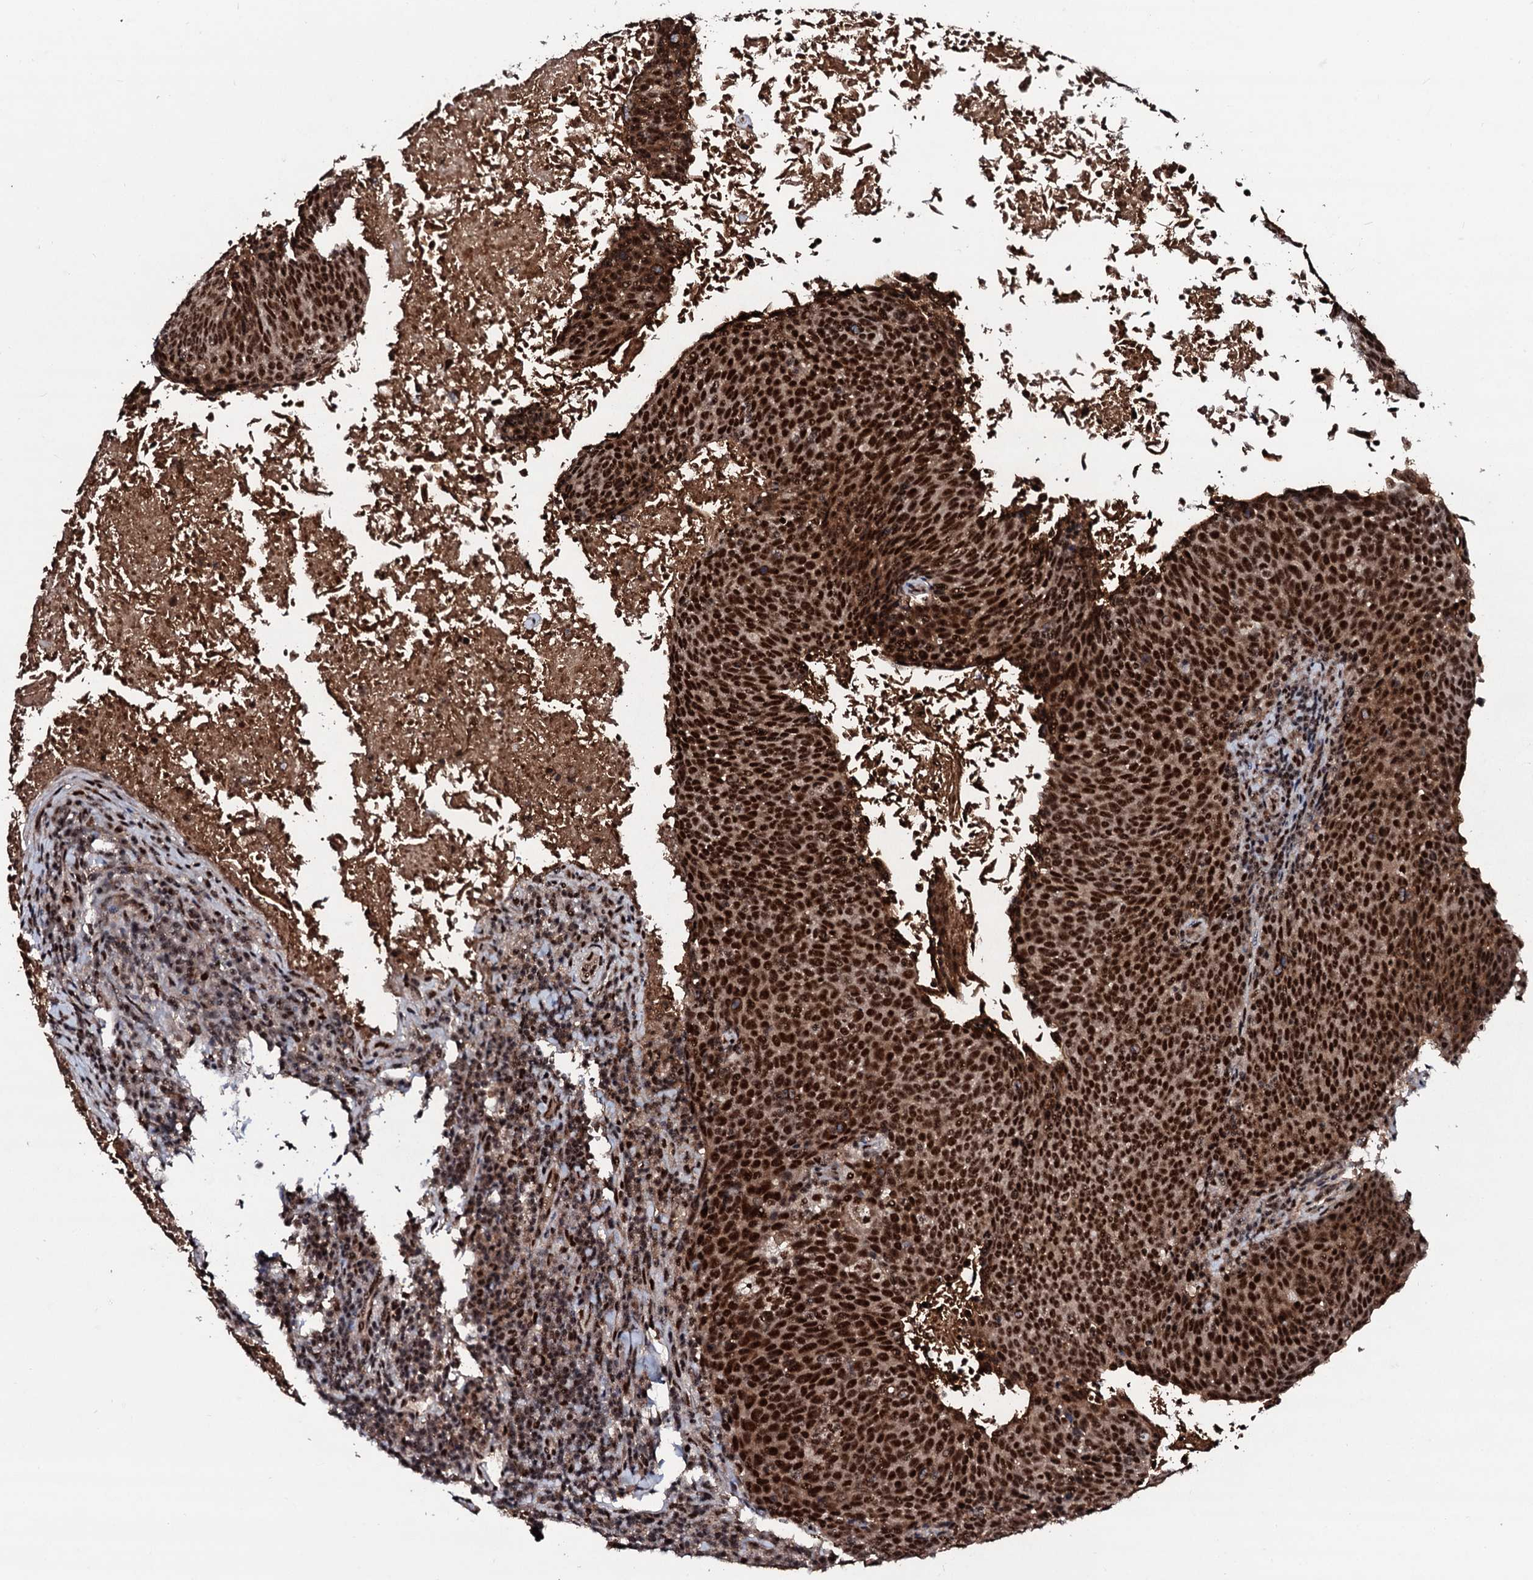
{"staining": {"intensity": "strong", "quantity": ">75%", "location": "nuclear"}, "tissue": "head and neck cancer", "cell_type": "Tumor cells", "image_type": "cancer", "snomed": [{"axis": "morphology", "description": "Squamous cell carcinoma, NOS"}, {"axis": "morphology", "description": "Squamous cell carcinoma, metastatic, NOS"}, {"axis": "topography", "description": "Lymph node"}, {"axis": "topography", "description": "Head-Neck"}], "caption": "Tumor cells demonstrate strong nuclear staining in approximately >75% of cells in head and neck squamous cell carcinoma.", "gene": "PRPF18", "patient": {"sex": "male", "age": 62}}